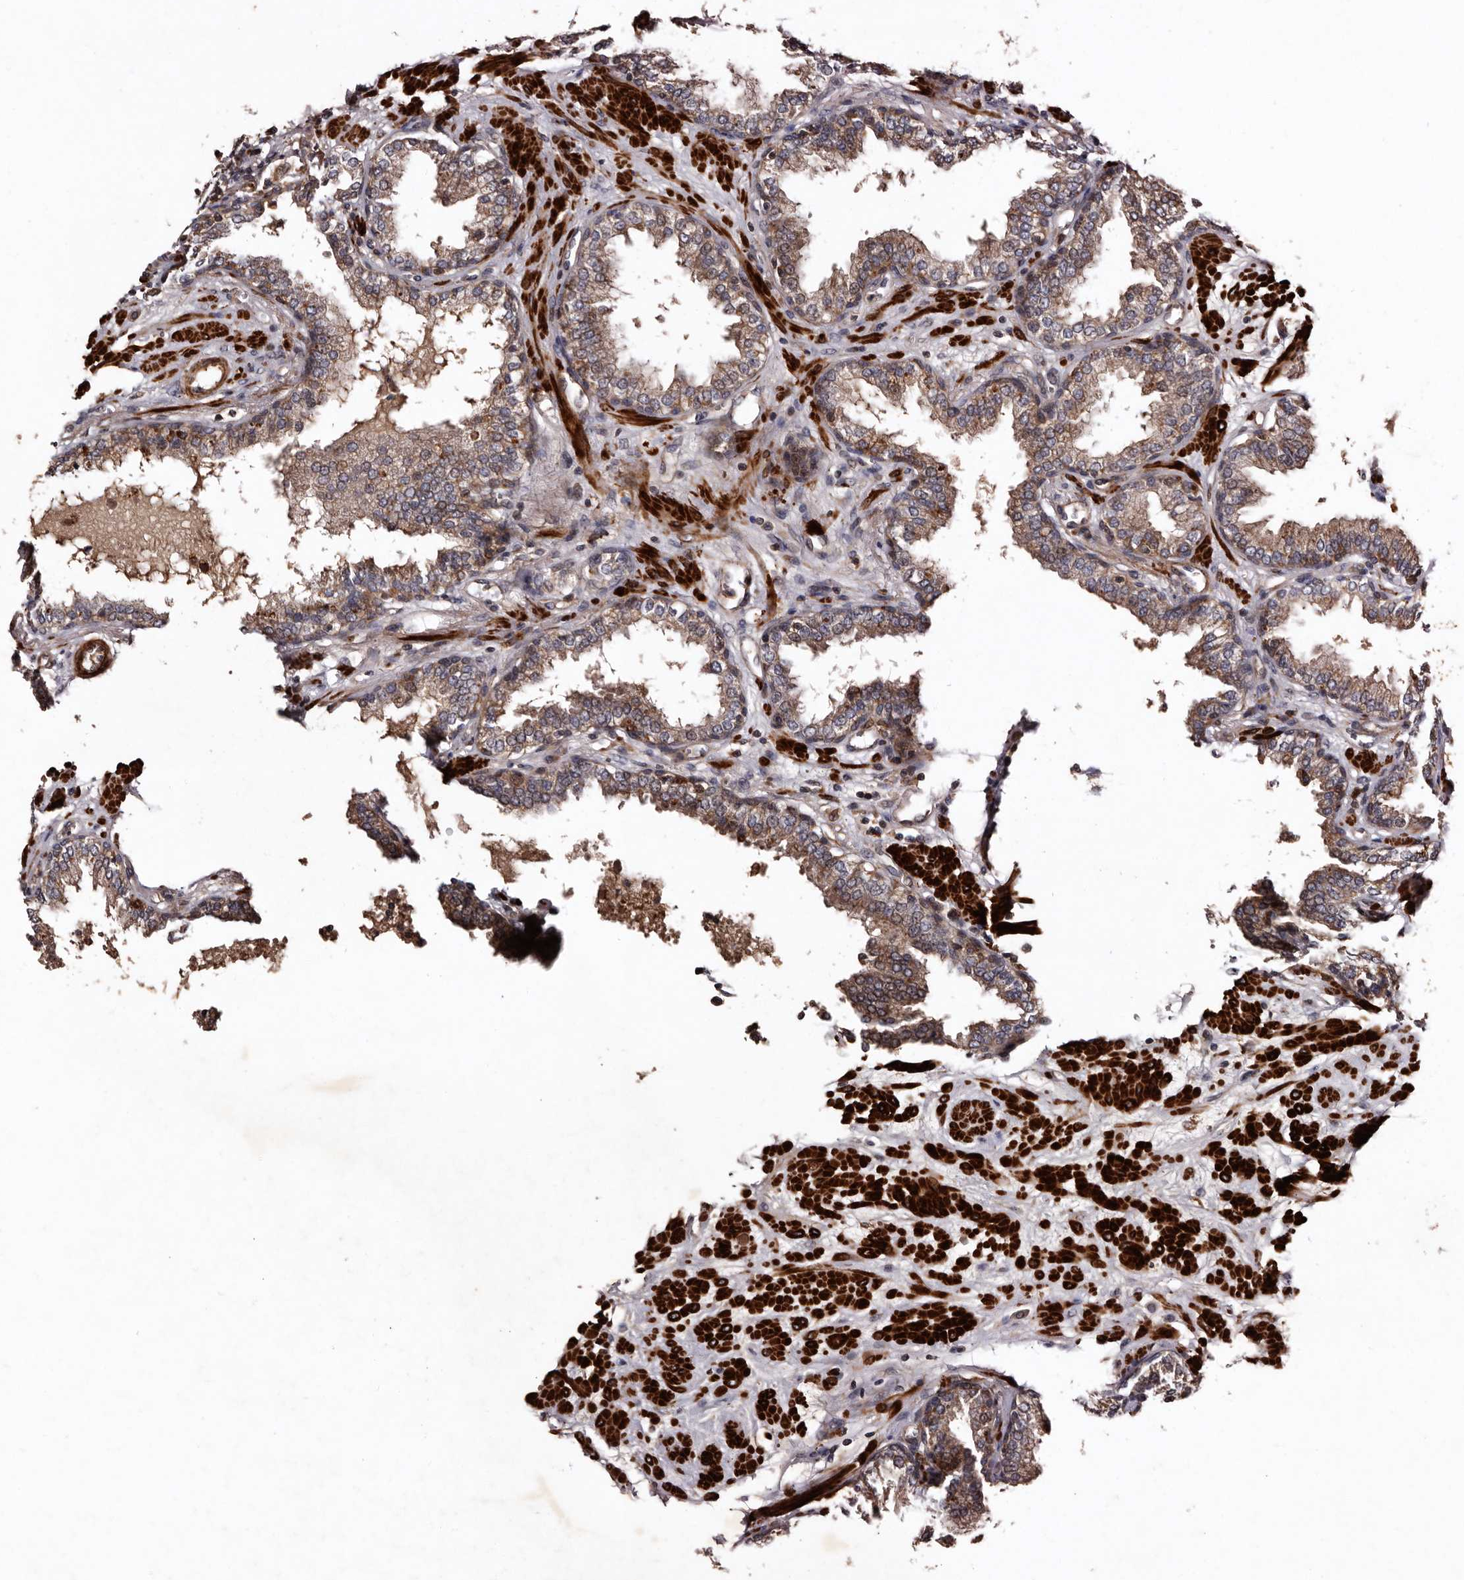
{"staining": {"intensity": "moderate", "quantity": ">75%", "location": "cytoplasmic/membranous"}, "tissue": "prostate", "cell_type": "Glandular cells", "image_type": "normal", "snomed": [{"axis": "morphology", "description": "Normal tissue, NOS"}, {"axis": "topography", "description": "Prostate"}], "caption": "IHC of unremarkable prostate shows medium levels of moderate cytoplasmic/membranous positivity in about >75% of glandular cells. The protein is stained brown, and the nuclei are stained in blue (DAB (3,3'-diaminobenzidine) IHC with brightfield microscopy, high magnification).", "gene": "PRKD3", "patient": {"sex": "male", "age": 51}}